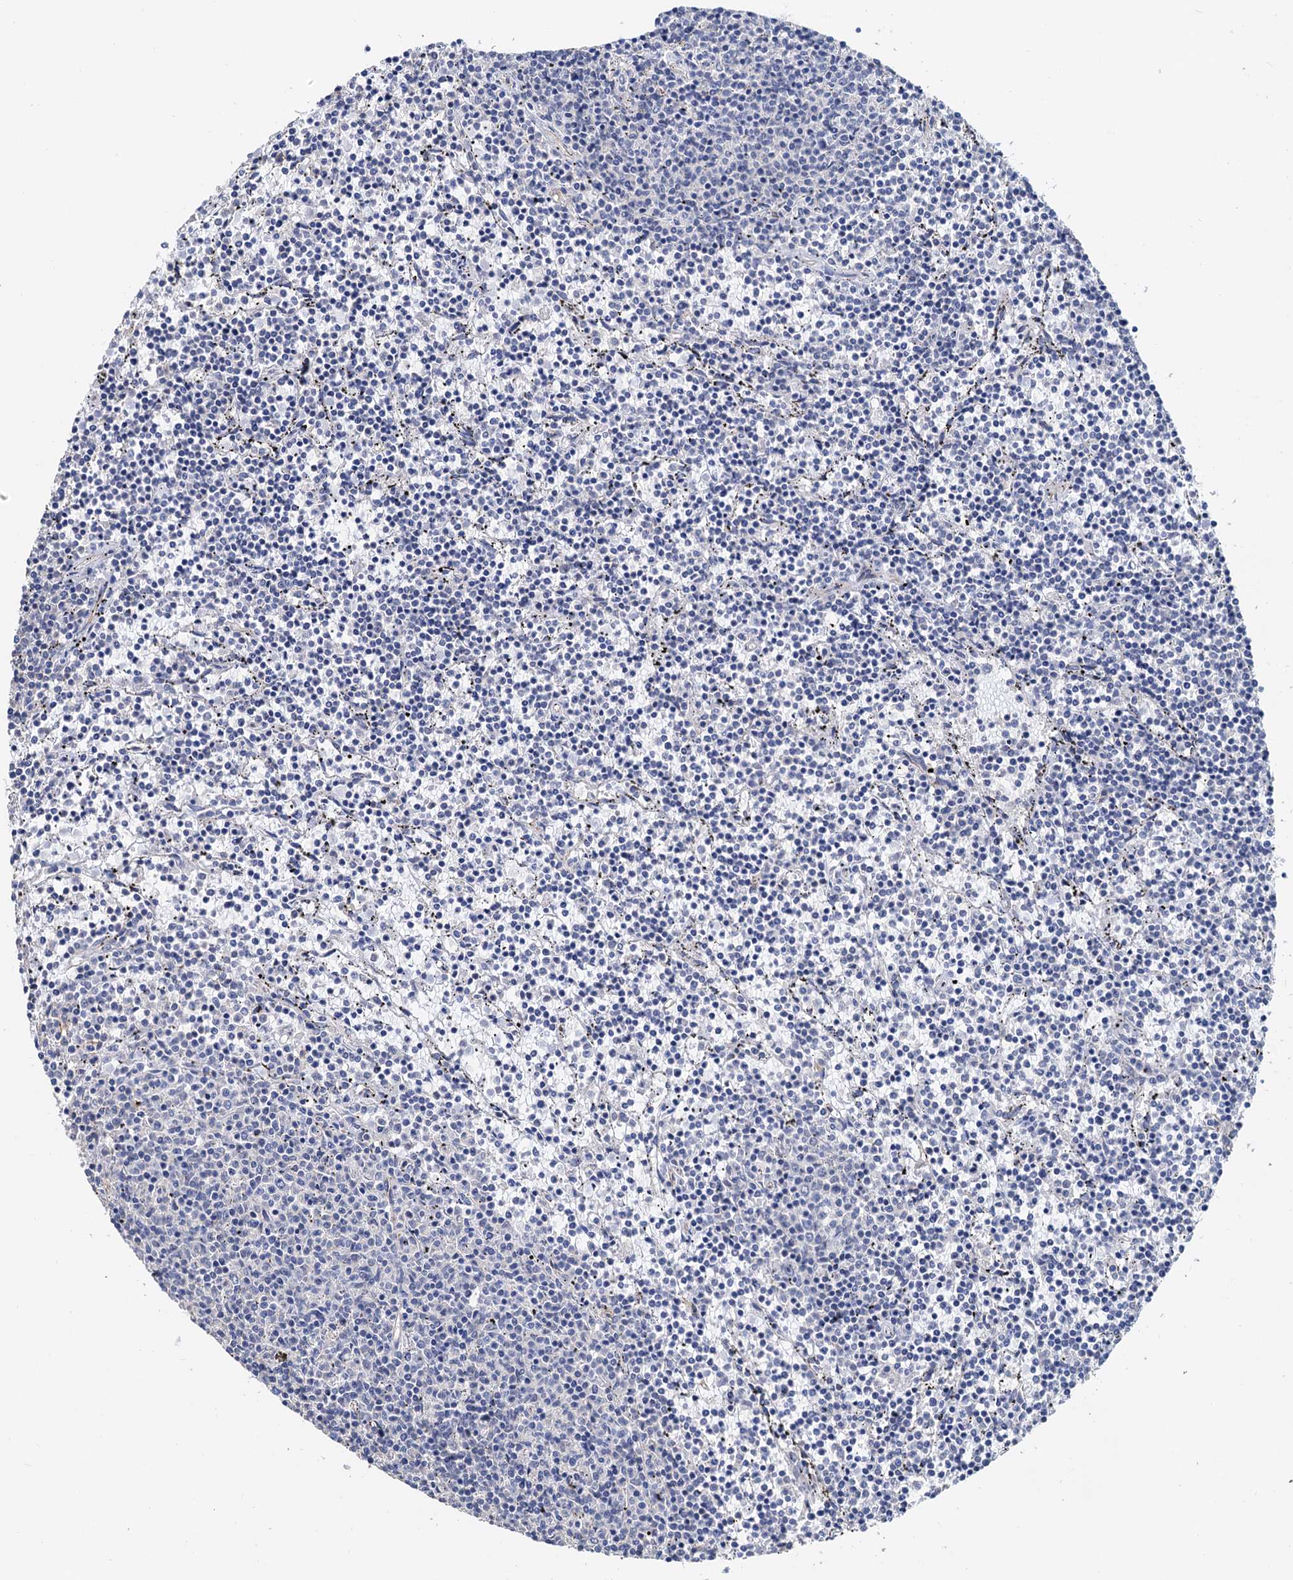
{"staining": {"intensity": "negative", "quantity": "none", "location": "none"}, "tissue": "lymphoma", "cell_type": "Tumor cells", "image_type": "cancer", "snomed": [{"axis": "morphology", "description": "Malignant lymphoma, non-Hodgkin's type, Low grade"}, {"axis": "topography", "description": "Spleen"}], "caption": "Lymphoma was stained to show a protein in brown. There is no significant staining in tumor cells.", "gene": "C2CD3", "patient": {"sex": "female", "age": 50}}